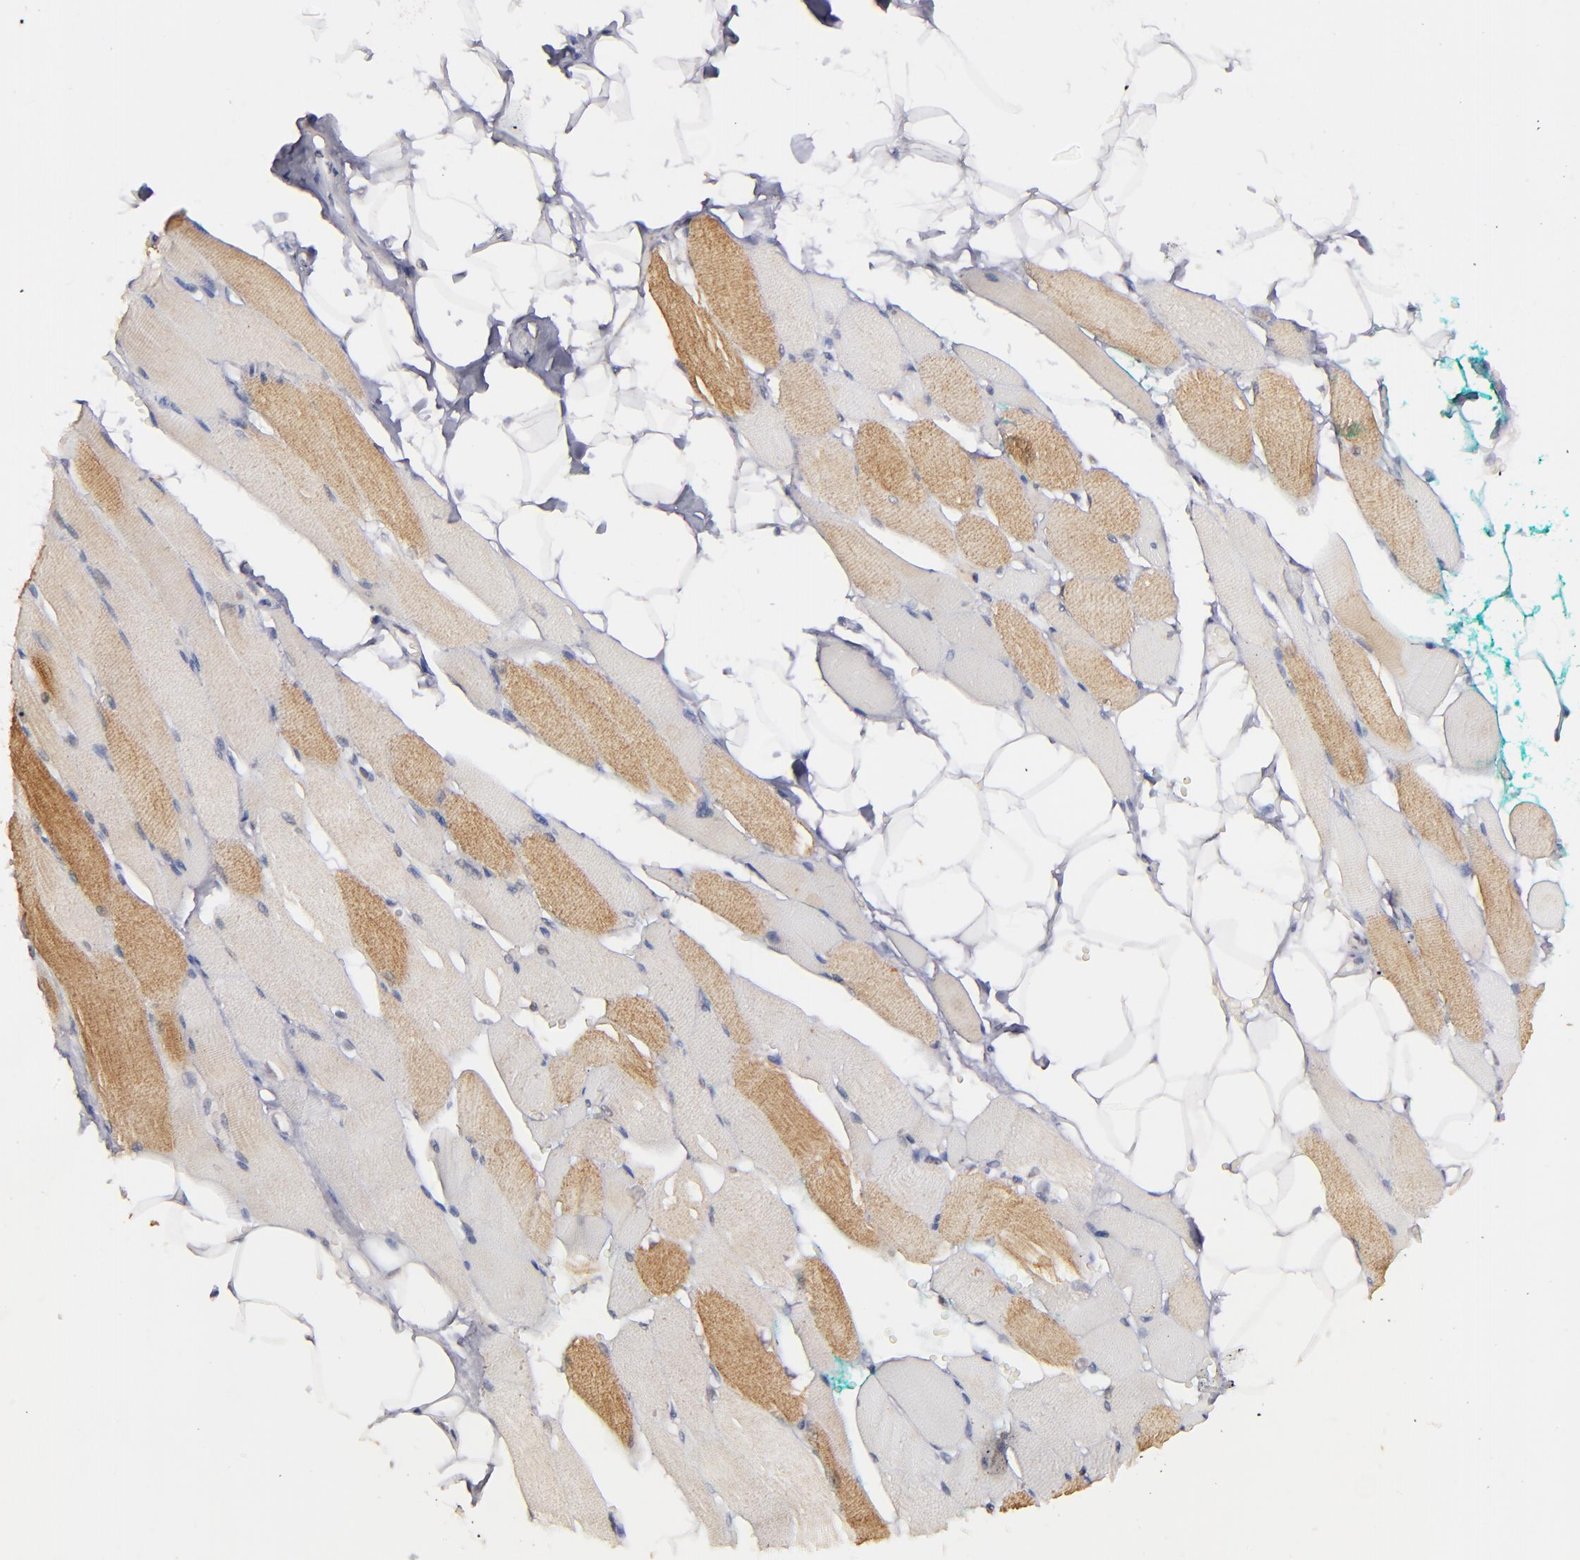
{"staining": {"intensity": "moderate", "quantity": "25%-75%", "location": "cytoplasmic/membranous"}, "tissue": "skeletal muscle", "cell_type": "Myocytes", "image_type": "normal", "snomed": [{"axis": "morphology", "description": "Normal tissue, NOS"}, {"axis": "topography", "description": "Skeletal muscle"}, {"axis": "topography", "description": "Peripheral nerve tissue"}], "caption": "Immunohistochemistry (IHC) staining of unremarkable skeletal muscle, which exhibits medium levels of moderate cytoplasmic/membranous staining in about 25%-75% of myocytes indicating moderate cytoplasmic/membranous protein positivity. The staining was performed using DAB (brown) for protein detection and nuclei were counterstained in hematoxylin (blue).", "gene": "ZFYVE1", "patient": {"sex": "female", "age": 84}}